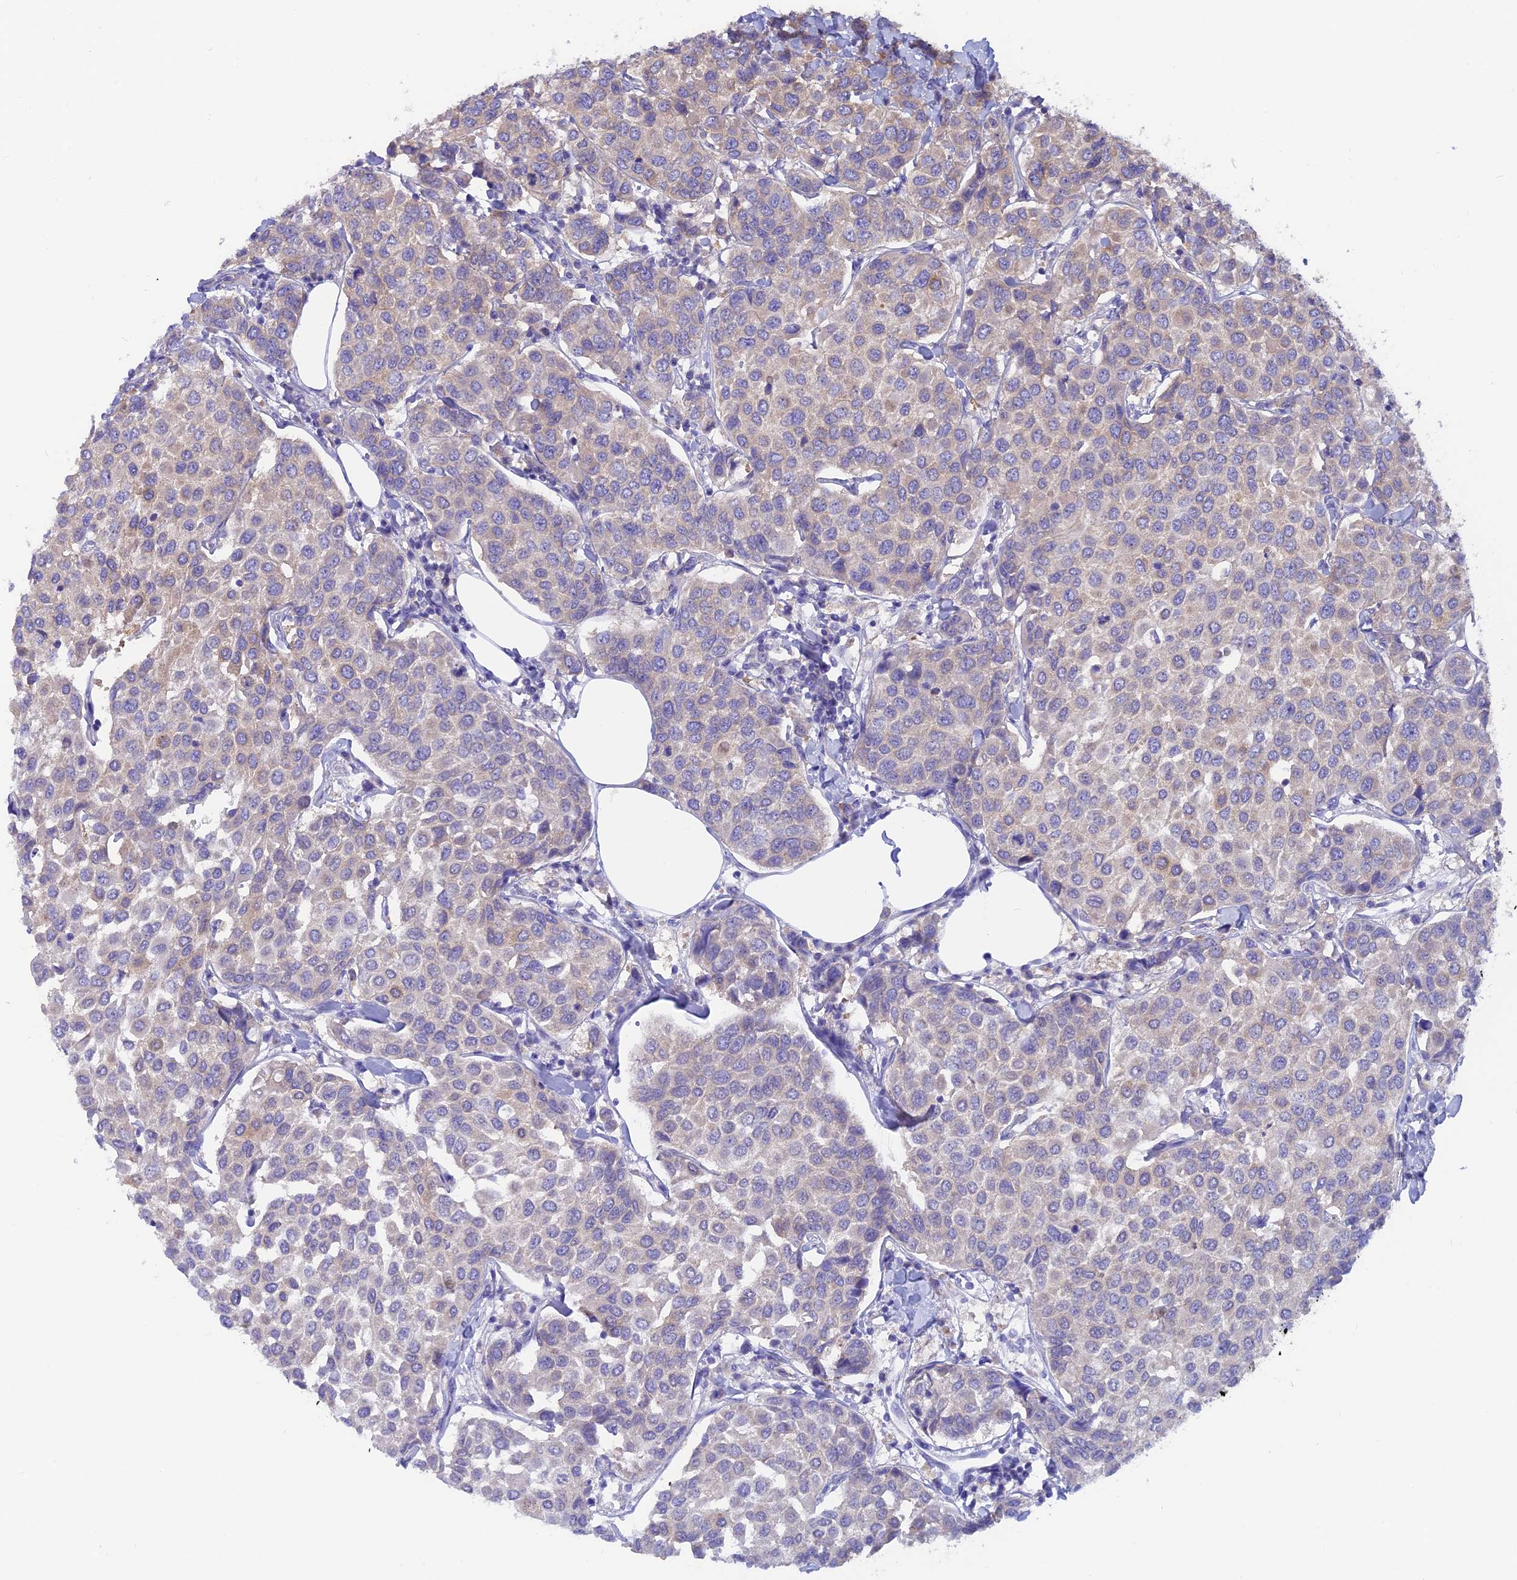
{"staining": {"intensity": "negative", "quantity": "none", "location": "none"}, "tissue": "breast cancer", "cell_type": "Tumor cells", "image_type": "cancer", "snomed": [{"axis": "morphology", "description": "Duct carcinoma"}, {"axis": "topography", "description": "Breast"}], "caption": "Human invasive ductal carcinoma (breast) stained for a protein using IHC shows no staining in tumor cells.", "gene": "LZTFL1", "patient": {"sex": "female", "age": 55}}